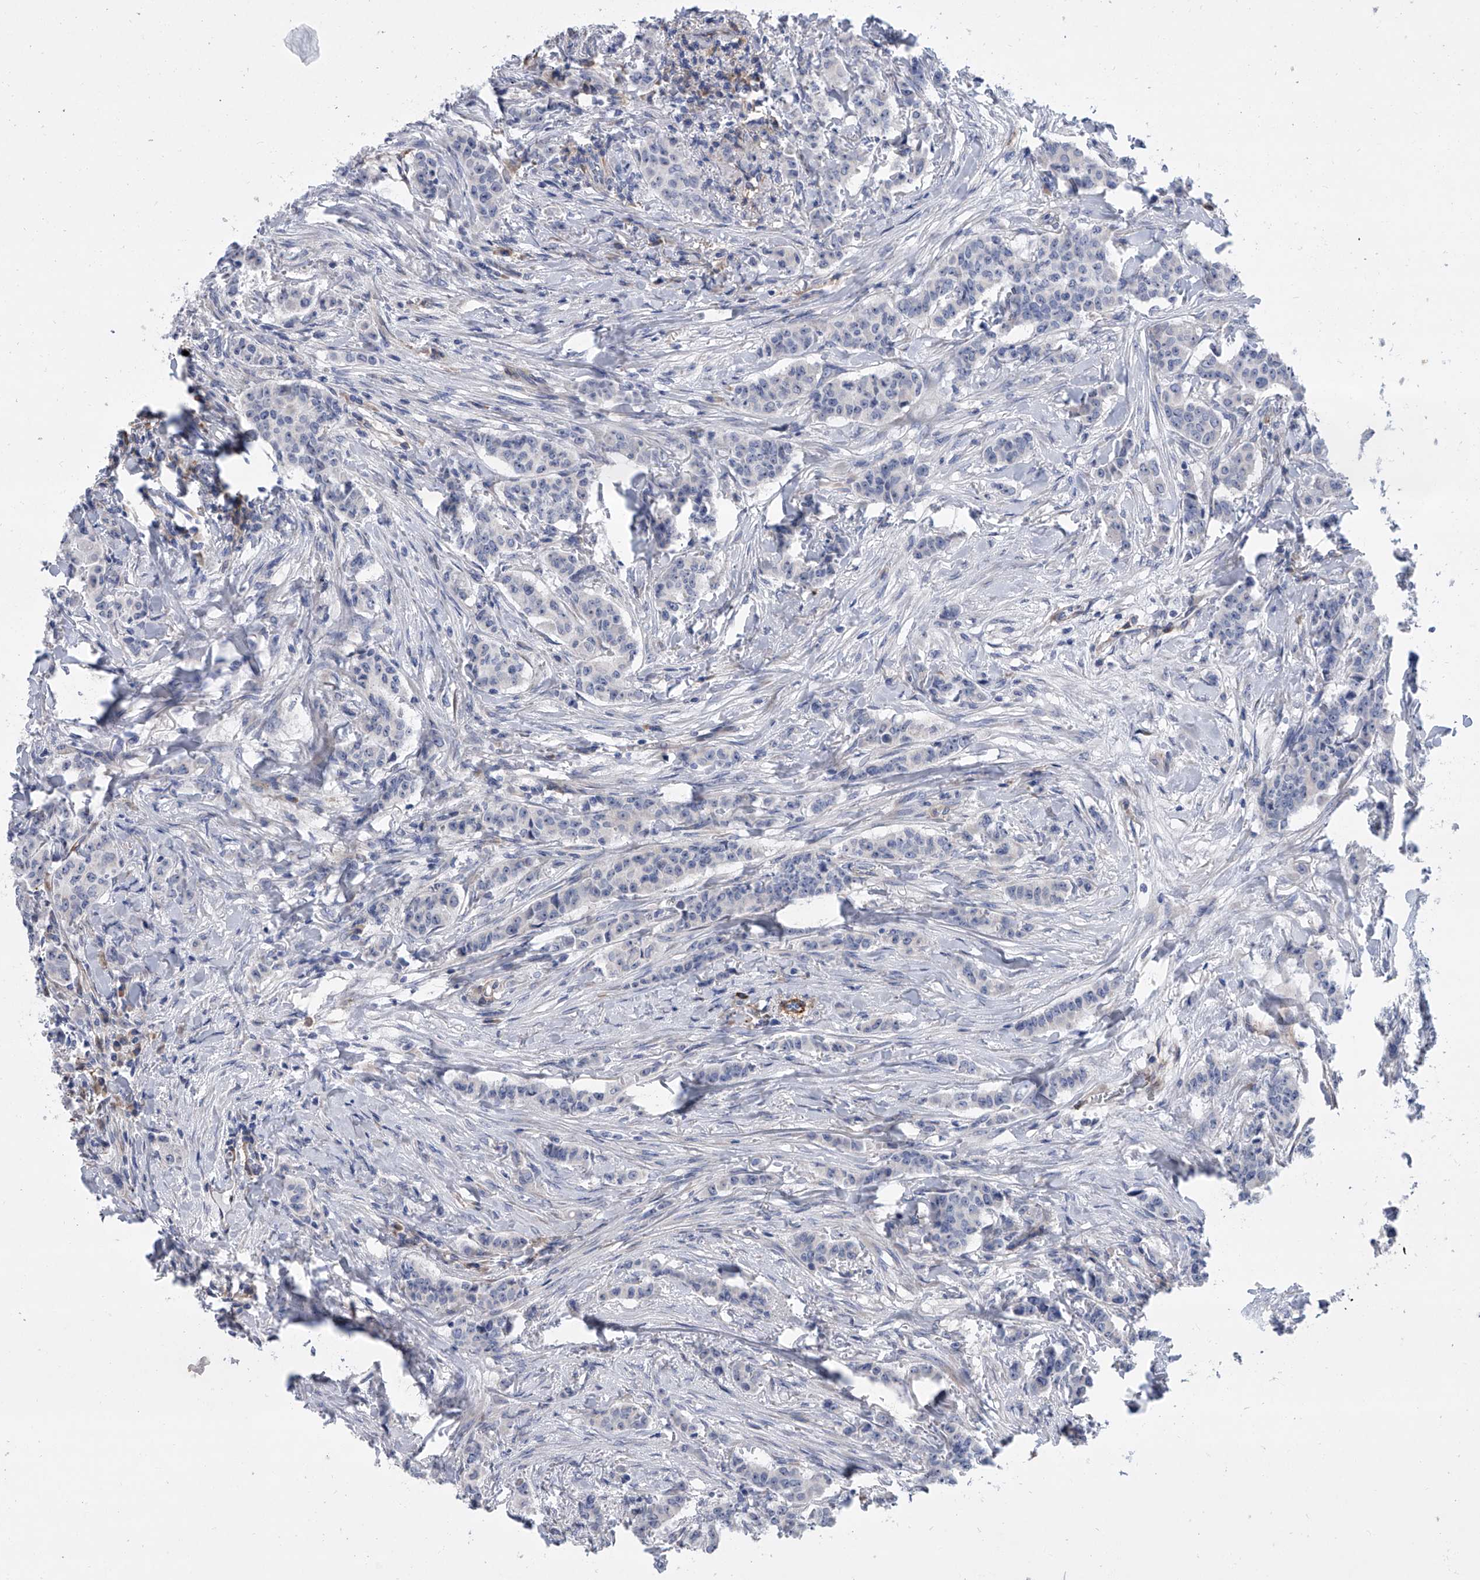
{"staining": {"intensity": "negative", "quantity": "none", "location": "none"}, "tissue": "breast cancer", "cell_type": "Tumor cells", "image_type": "cancer", "snomed": [{"axis": "morphology", "description": "Duct carcinoma"}, {"axis": "topography", "description": "Breast"}], "caption": "Human breast cancer (invasive ductal carcinoma) stained for a protein using immunohistochemistry (IHC) reveals no positivity in tumor cells.", "gene": "ALG14", "patient": {"sex": "female", "age": 40}}